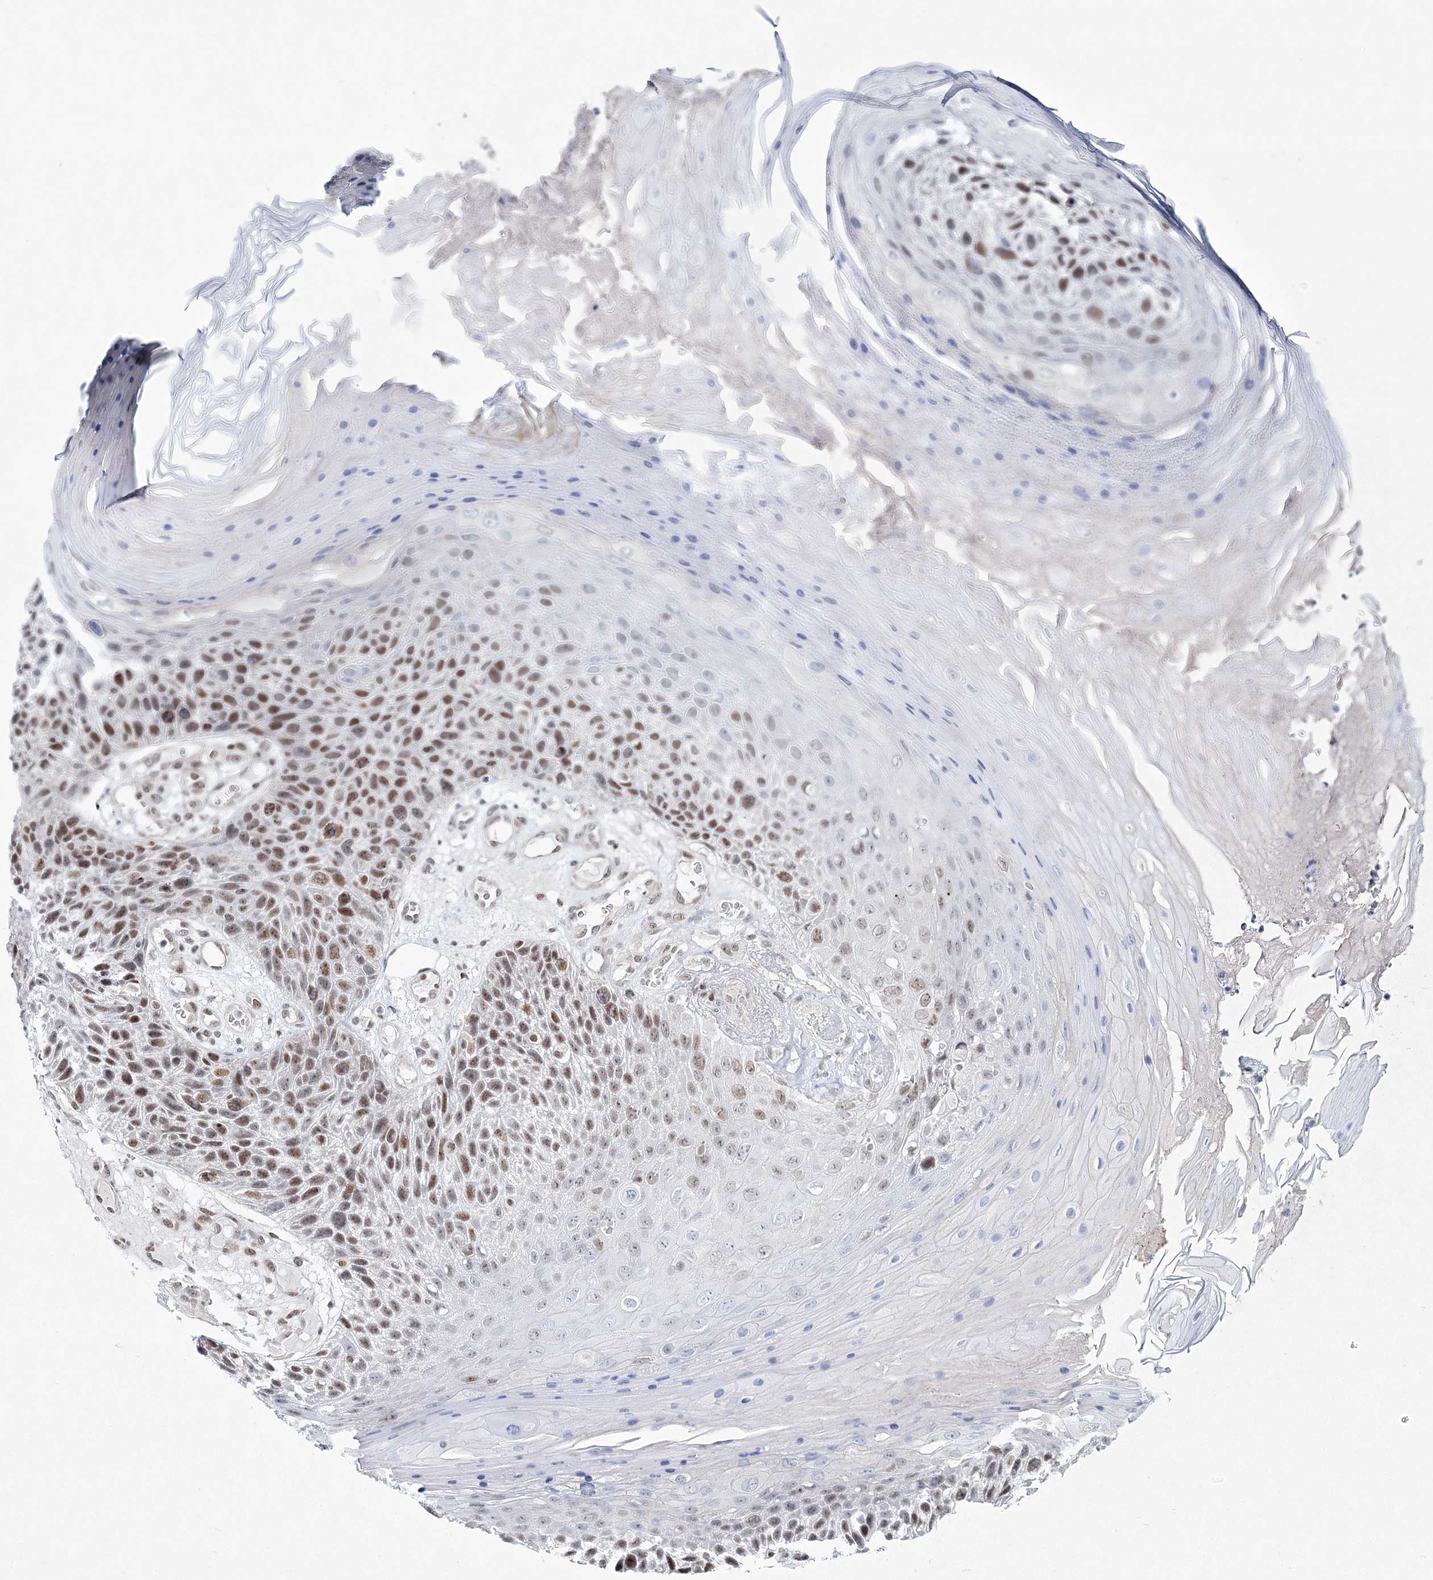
{"staining": {"intensity": "moderate", "quantity": ">75%", "location": "nuclear"}, "tissue": "skin cancer", "cell_type": "Tumor cells", "image_type": "cancer", "snomed": [{"axis": "morphology", "description": "Squamous cell carcinoma, NOS"}, {"axis": "topography", "description": "Skin"}], "caption": "Protein analysis of skin cancer tissue demonstrates moderate nuclear staining in approximately >75% of tumor cells. (DAB (3,3'-diaminobenzidine) = brown stain, brightfield microscopy at high magnification).", "gene": "LRRFIP2", "patient": {"sex": "female", "age": 88}}